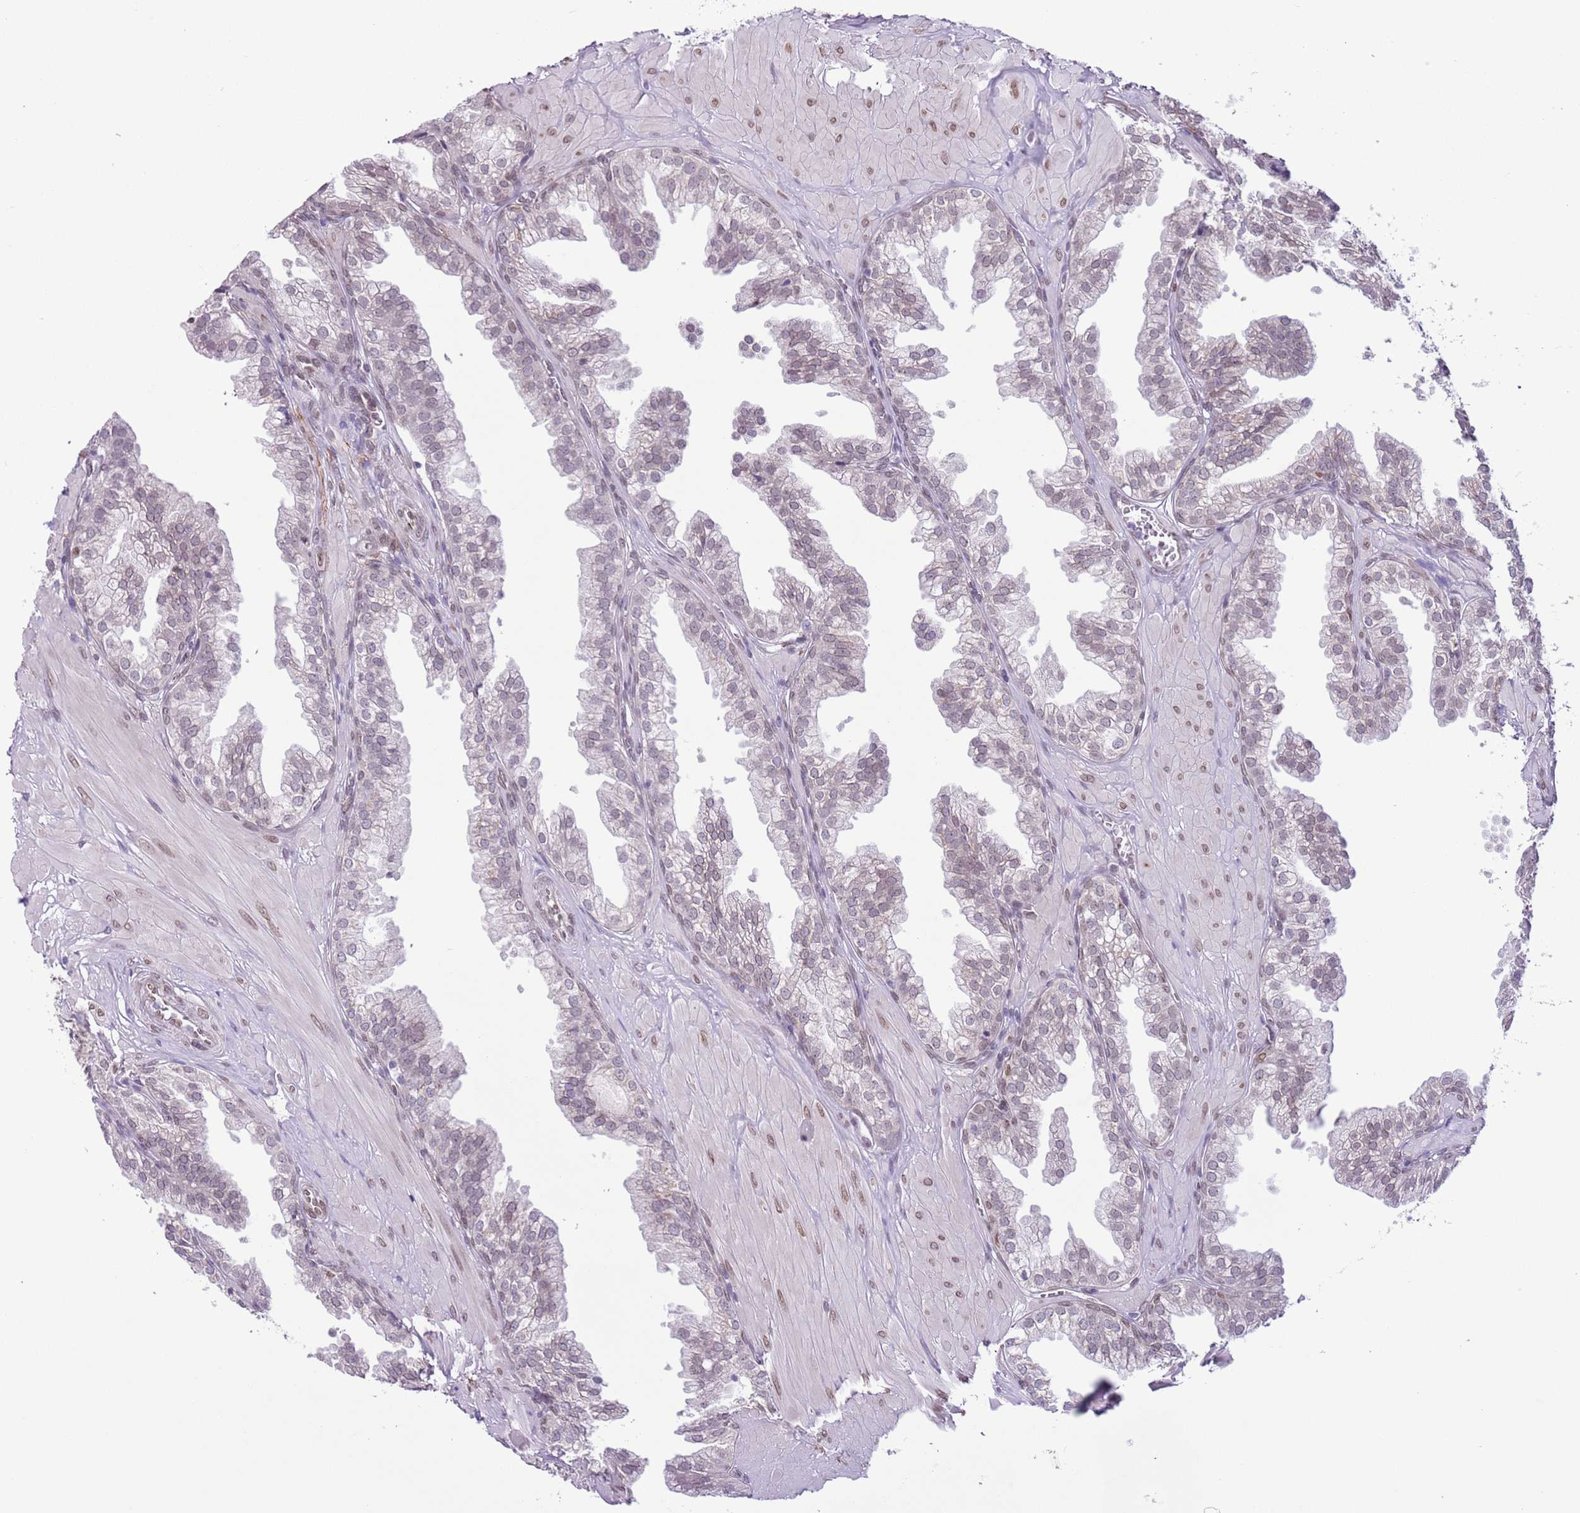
{"staining": {"intensity": "moderate", "quantity": "25%-75%", "location": "cytoplasmic/membranous,nuclear"}, "tissue": "prostate", "cell_type": "Glandular cells", "image_type": "normal", "snomed": [{"axis": "morphology", "description": "Normal tissue, NOS"}, {"axis": "topography", "description": "Prostate"}, {"axis": "topography", "description": "Peripheral nerve tissue"}], "caption": "Immunohistochemical staining of unremarkable prostate reveals moderate cytoplasmic/membranous,nuclear protein expression in about 25%-75% of glandular cells. The staining was performed using DAB to visualize the protein expression in brown, while the nuclei were stained in blue with hematoxylin (Magnification: 20x).", "gene": "ZGLP1", "patient": {"sex": "male", "age": 55}}